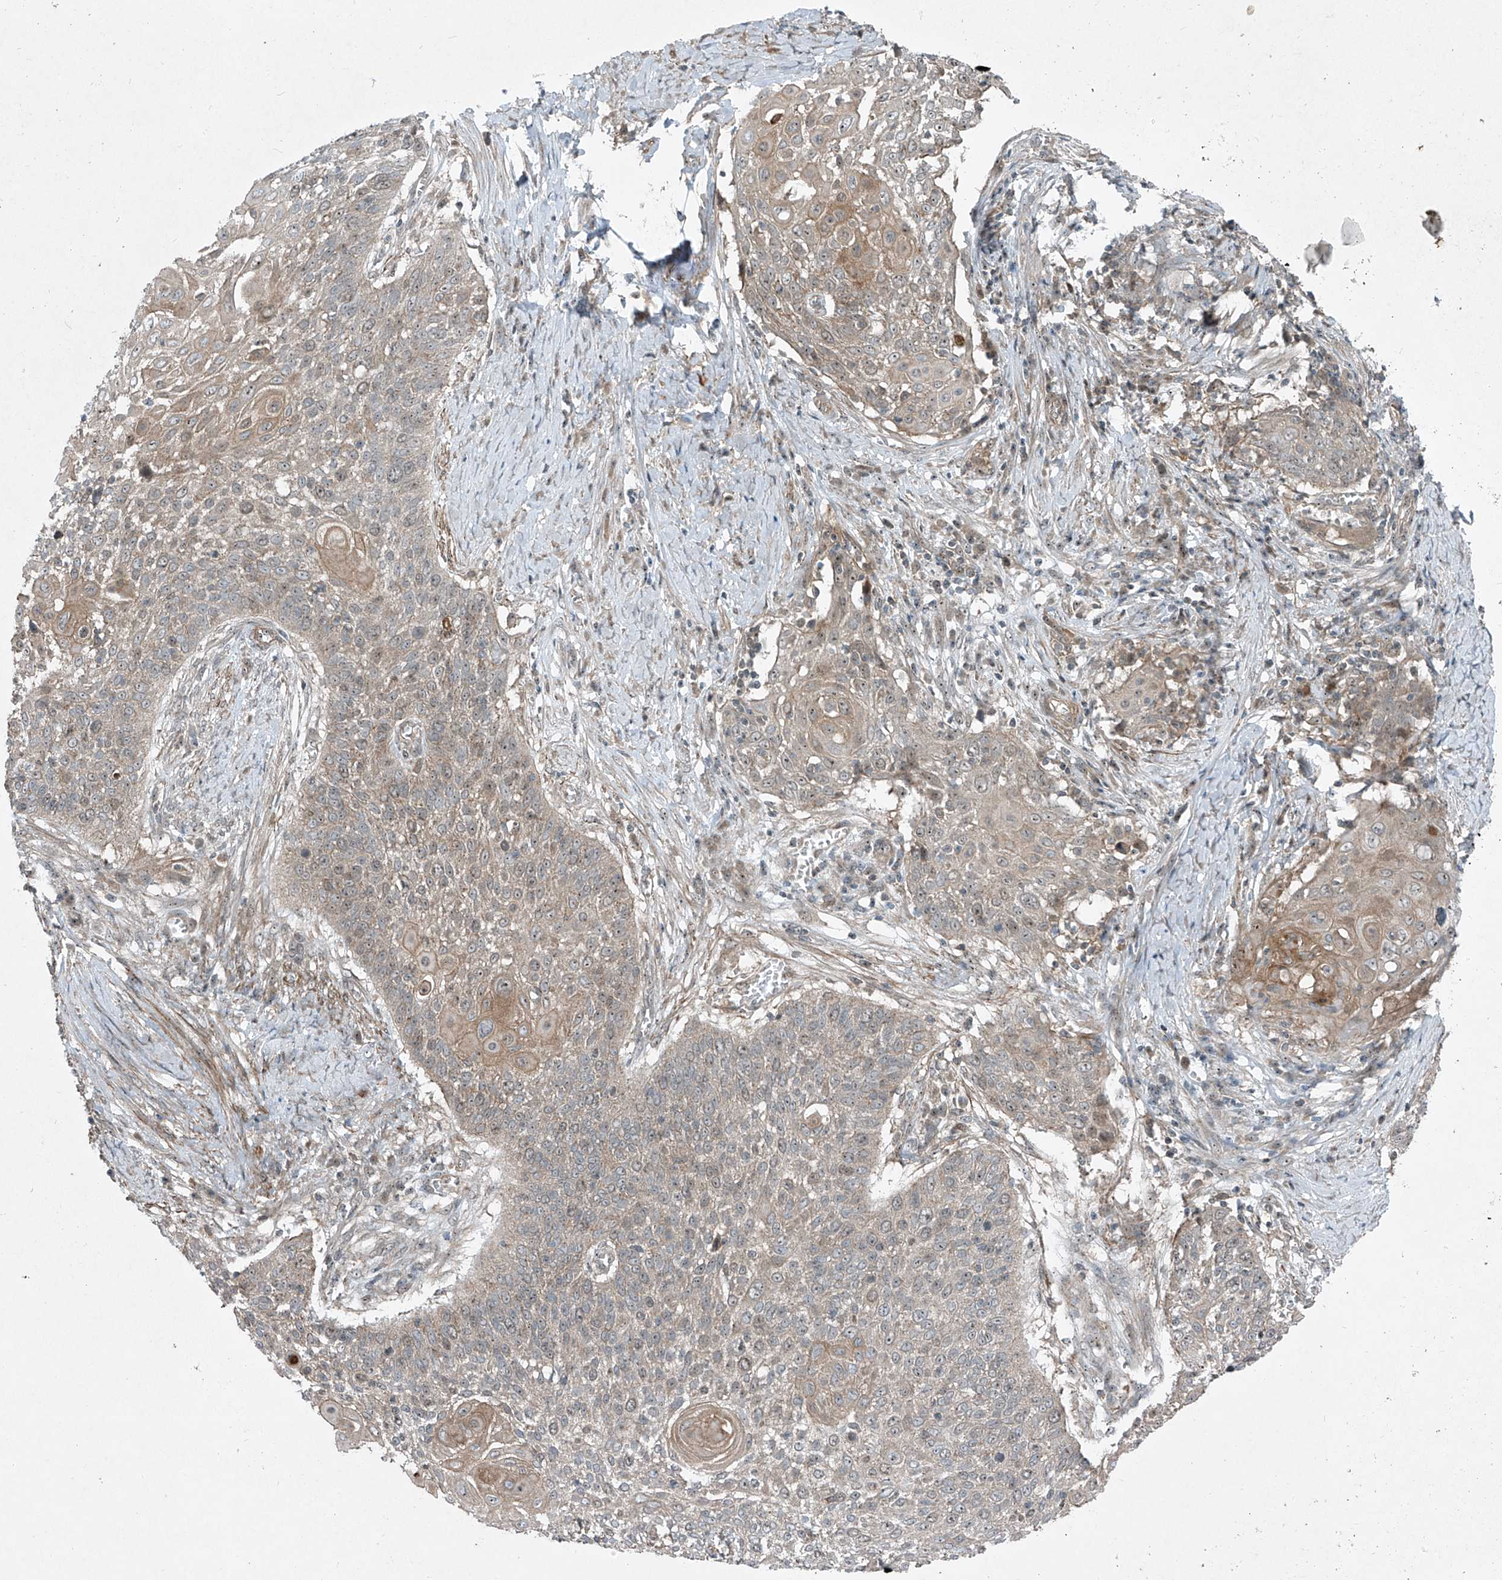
{"staining": {"intensity": "weak", "quantity": "<25%", "location": "cytoplasmic/membranous"}, "tissue": "cervical cancer", "cell_type": "Tumor cells", "image_type": "cancer", "snomed": [{"axis": "morphology", "description": "Squamous cell carcinoma, NOS"}, {"axis": "topography", "description": "Cervix"}], "caption": "This photomicrograph is of cervical cancer stained with IHC to label a protein in brown with the nuclei are counter-stained blue. There is no staining in tumor cells. (DAB immunohistochemistry (IHC), high magnification).", "gene": "PPCS", "patient": {"sex": "female", "age": 39}}